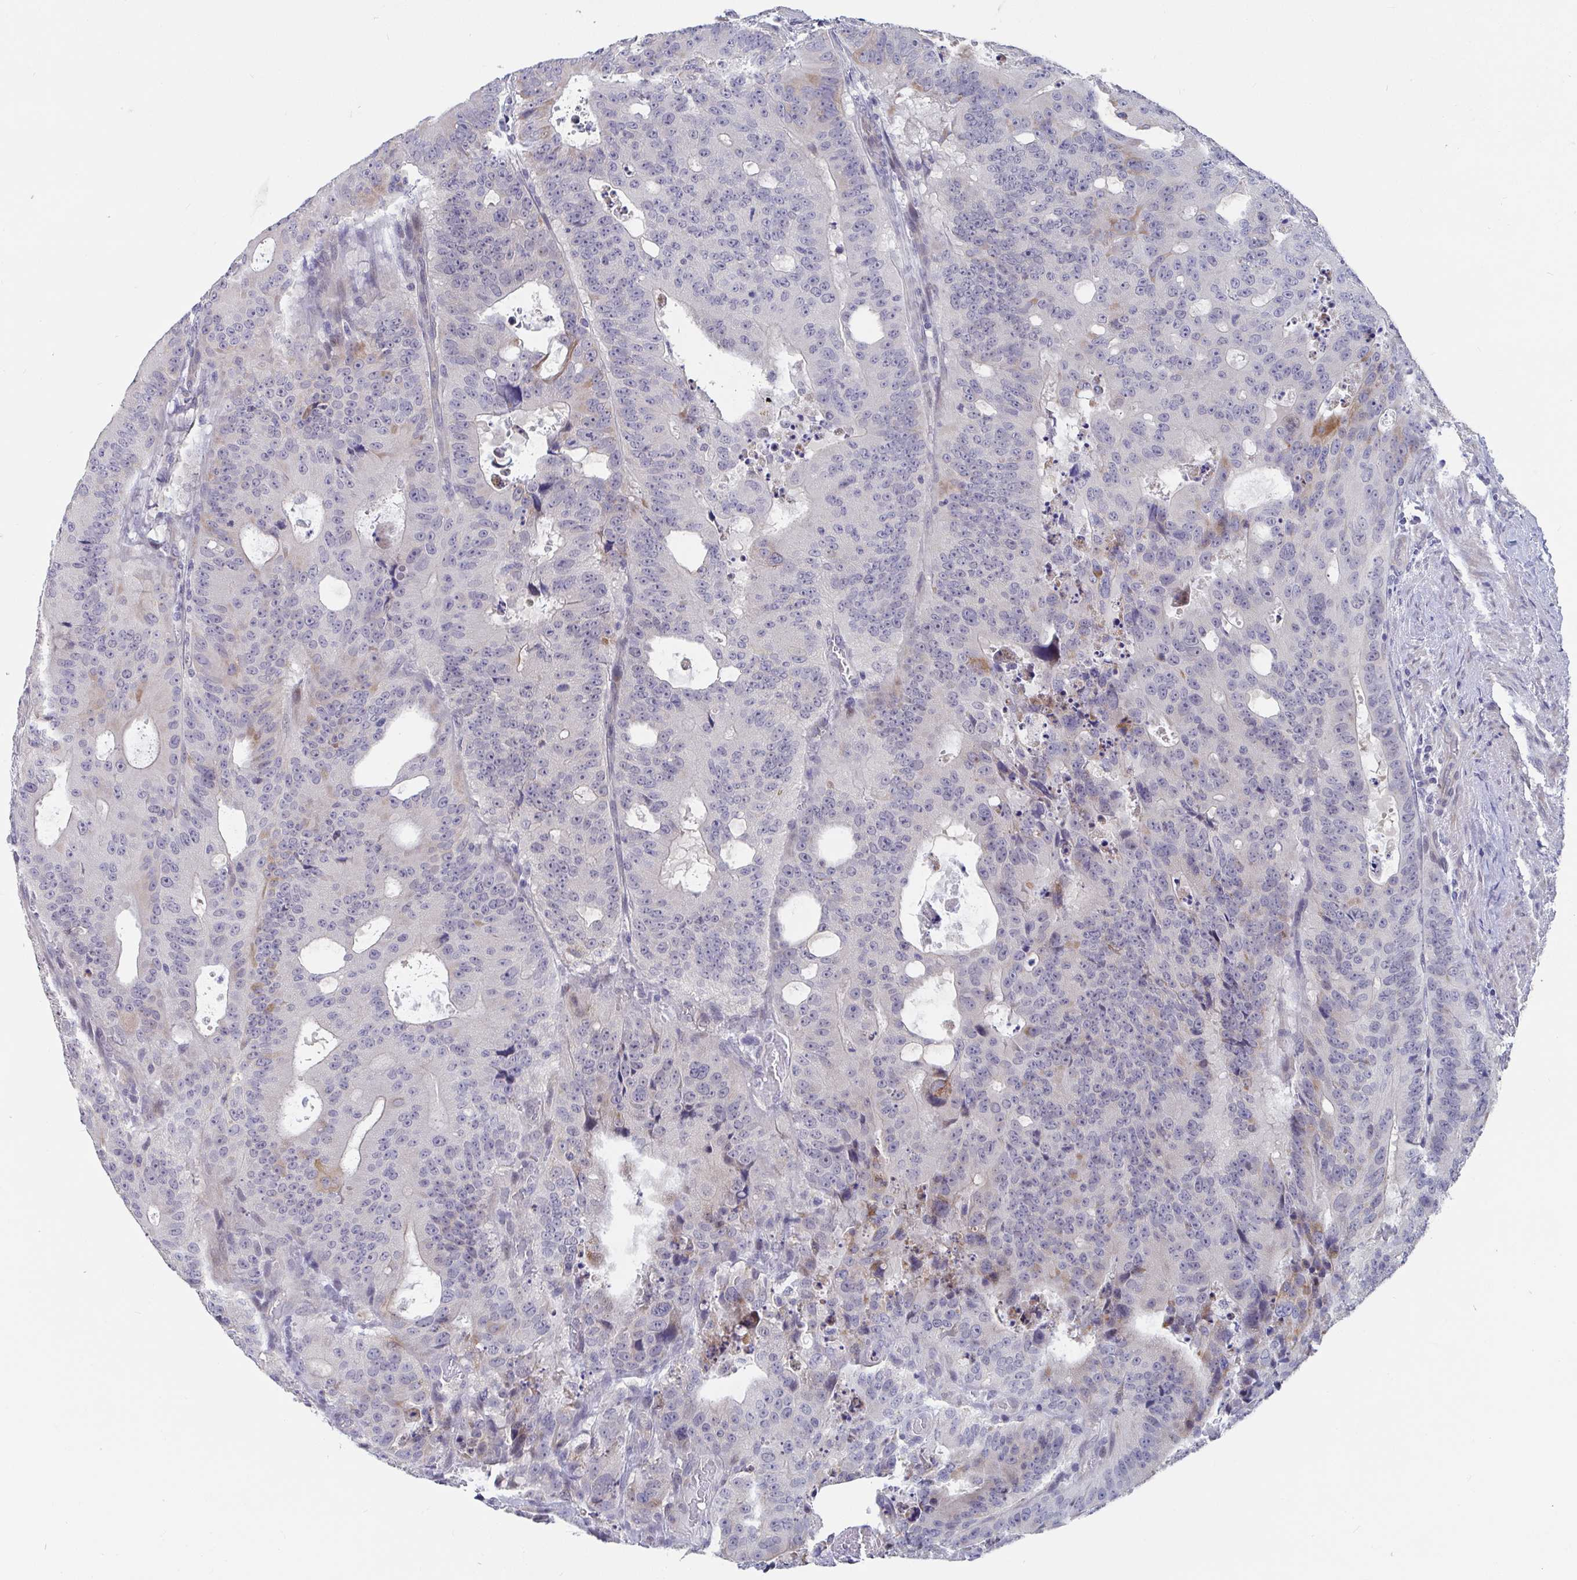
{"staining": {"intensity": "negative", "quantity": "none", "location": "none"}, "tissue": "colorectal cancer", "cell_type": "Tumor cells", "image_type": "cancer", "snomed": [{"axis": "morphology", "description": "Adenocarcinoma, NOS"}, {"axis": "topography", "description": "Colon"}], "caption": "This is an immunohistochemistry (IHC) histopathology image of adenocarcinoma (colorectal). There is no positivity in tumor cells.", "gene": "FAM156B", "patient": {"sex": "male", "age": 62}}